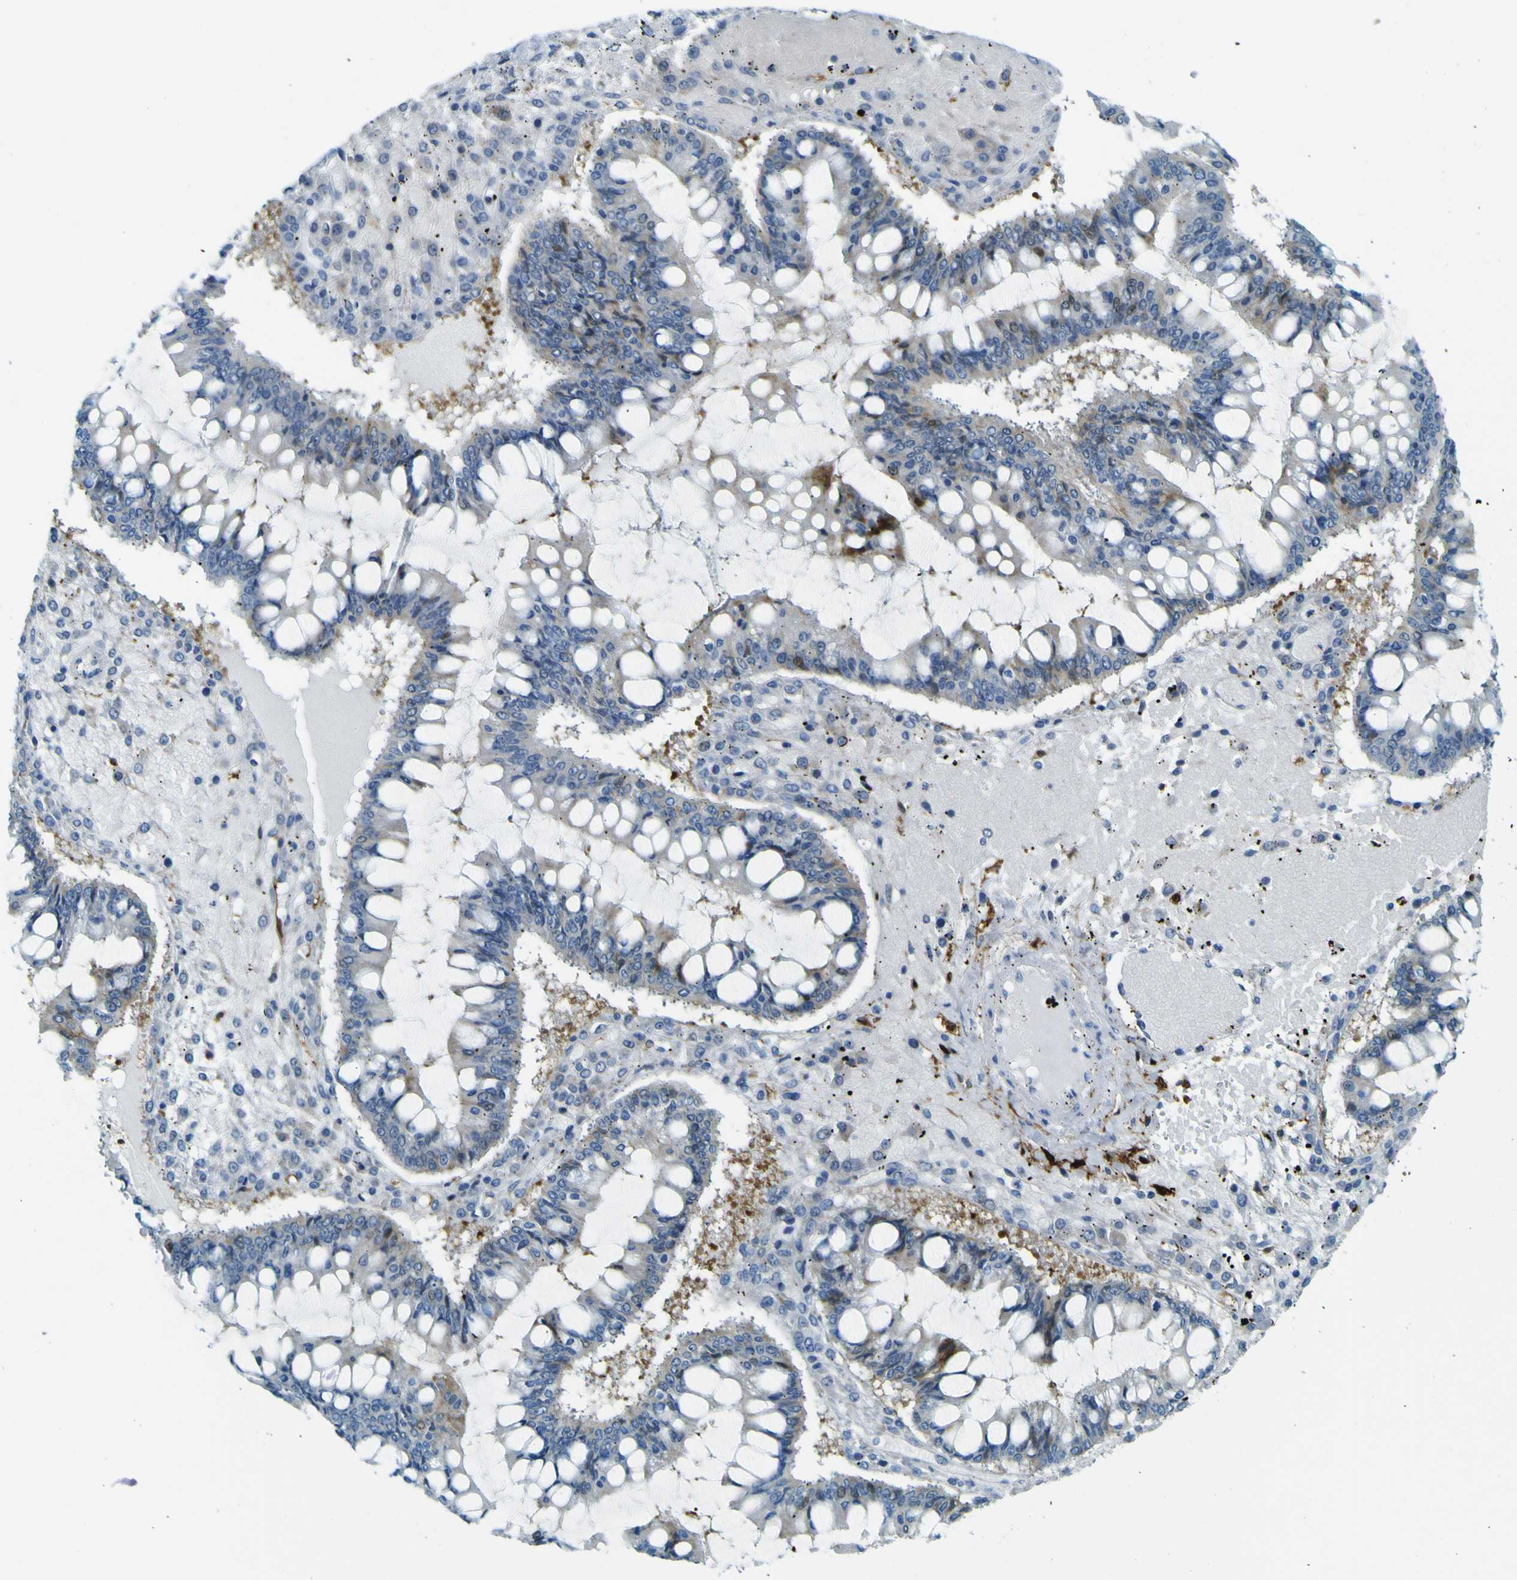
{"staining": {"intensity": "weak", "quantity": "<25%", "location": "cytoplasmic/membranous"}, "tissue": "ovarian cancer", "cell_type": "Tumor cells", "image_type": "cancer", "snomed": [{"axis": "morphology", "description": "Cystadenocarcinoma, mucinous, NOS"}, {"axis": "topography", "description": "Ovary"}], "caption": "There is no significant expression in tumor cells of ovarian cancer.", "gene": "SORCS1", "patient": {"sex": "female", "age": 73}}